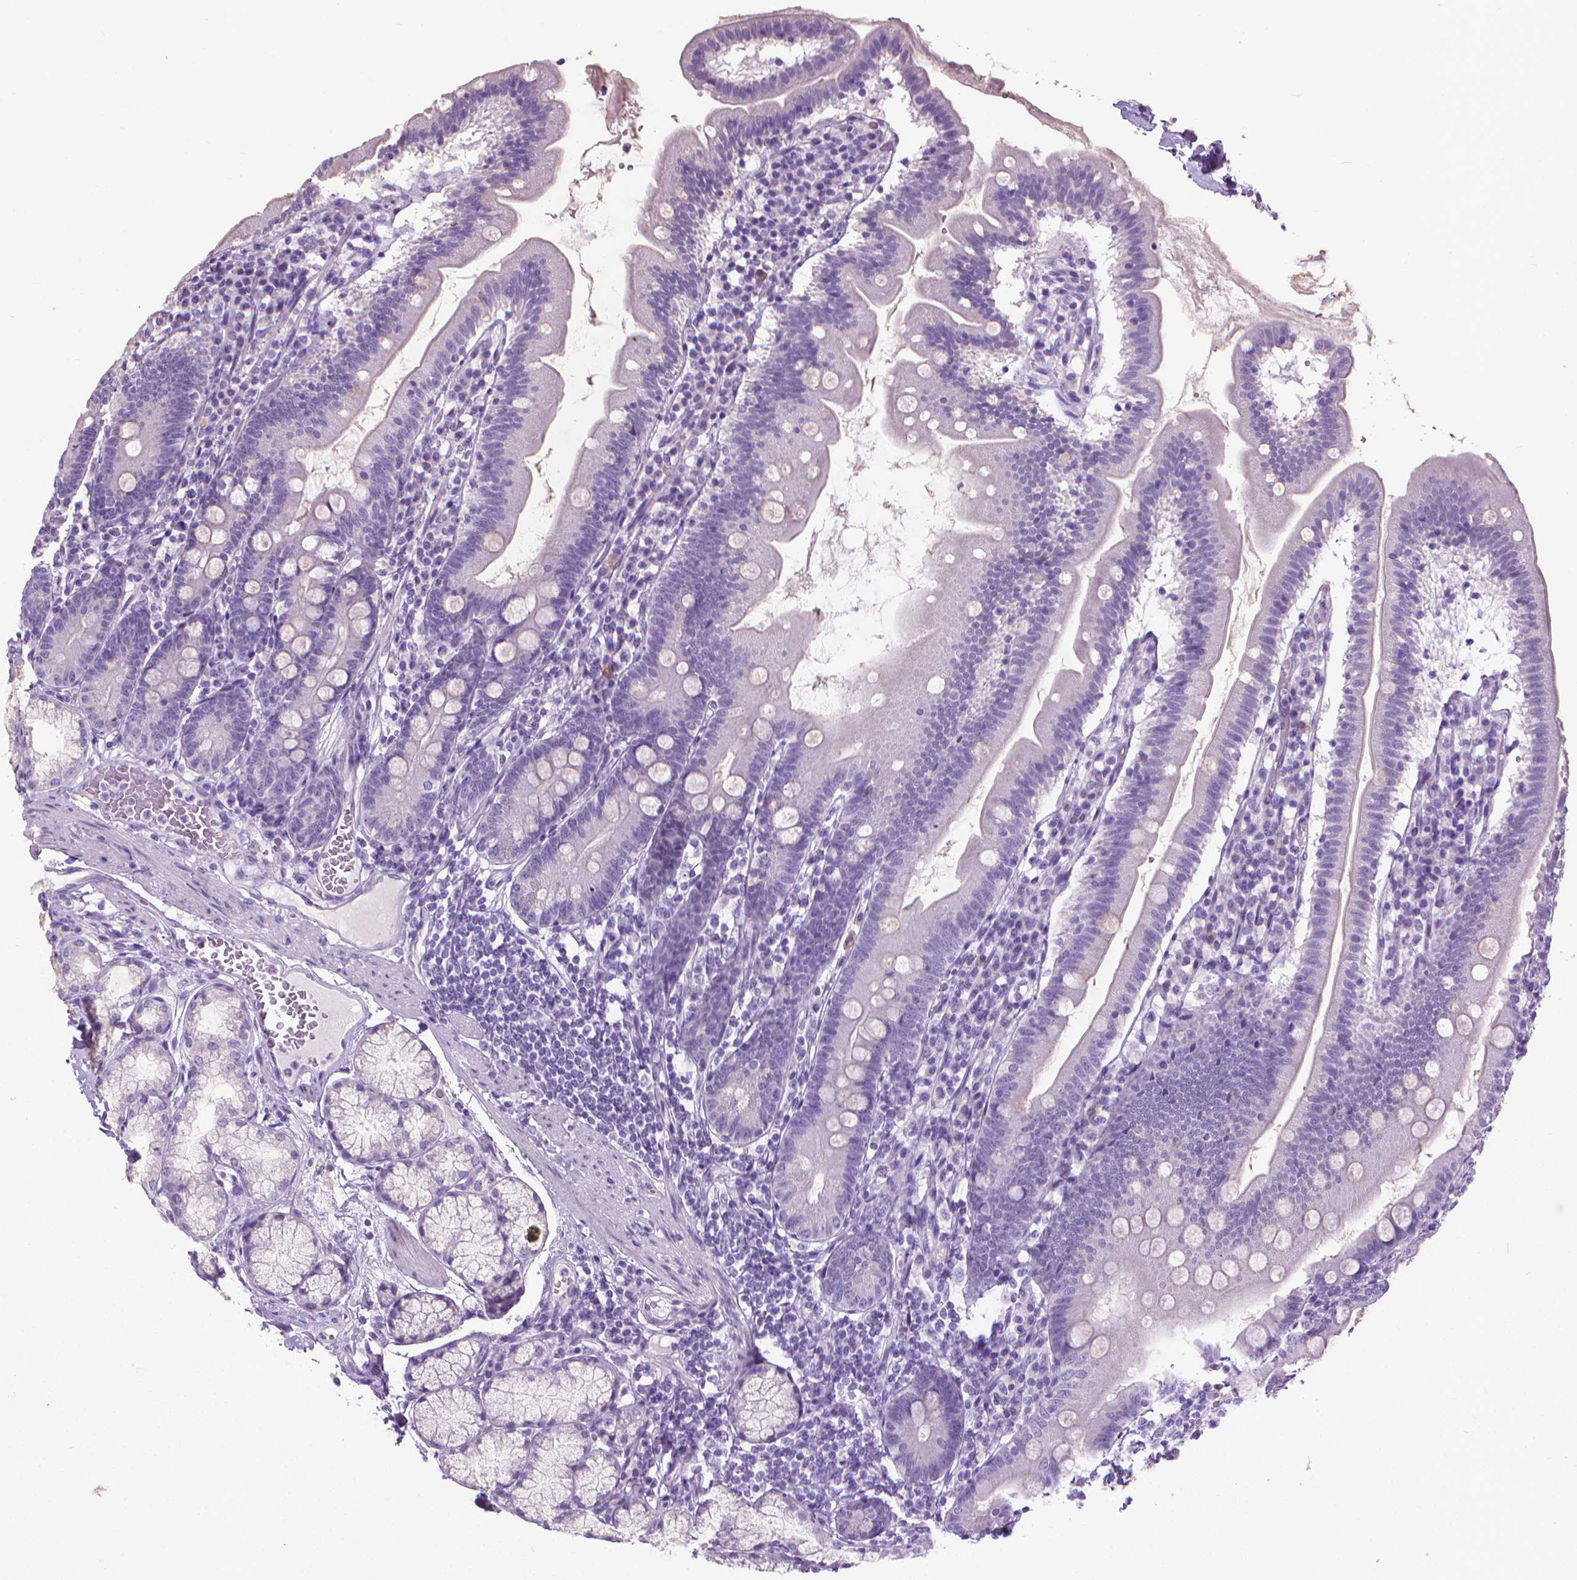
{"staining": {"intensity": "negative", "quantity": "none", "location": "none"}, "tissue": "duodenum", "cell_type": "Glandular cells", "image_type": "normal", "snomed": [{"axis": "morphology", "description": "Normal tissue, NOS"}, {"axis": "topography", "description": "Duodenum"}], "caption": "IHC micrograph of normal duodenum: duodenum stained with DAB (3,3'-diaminobenzidine) displays no significant protein staining in glandular cells.", "gene": "KRT5", "patient": {"sex": "female", "age": 67}}